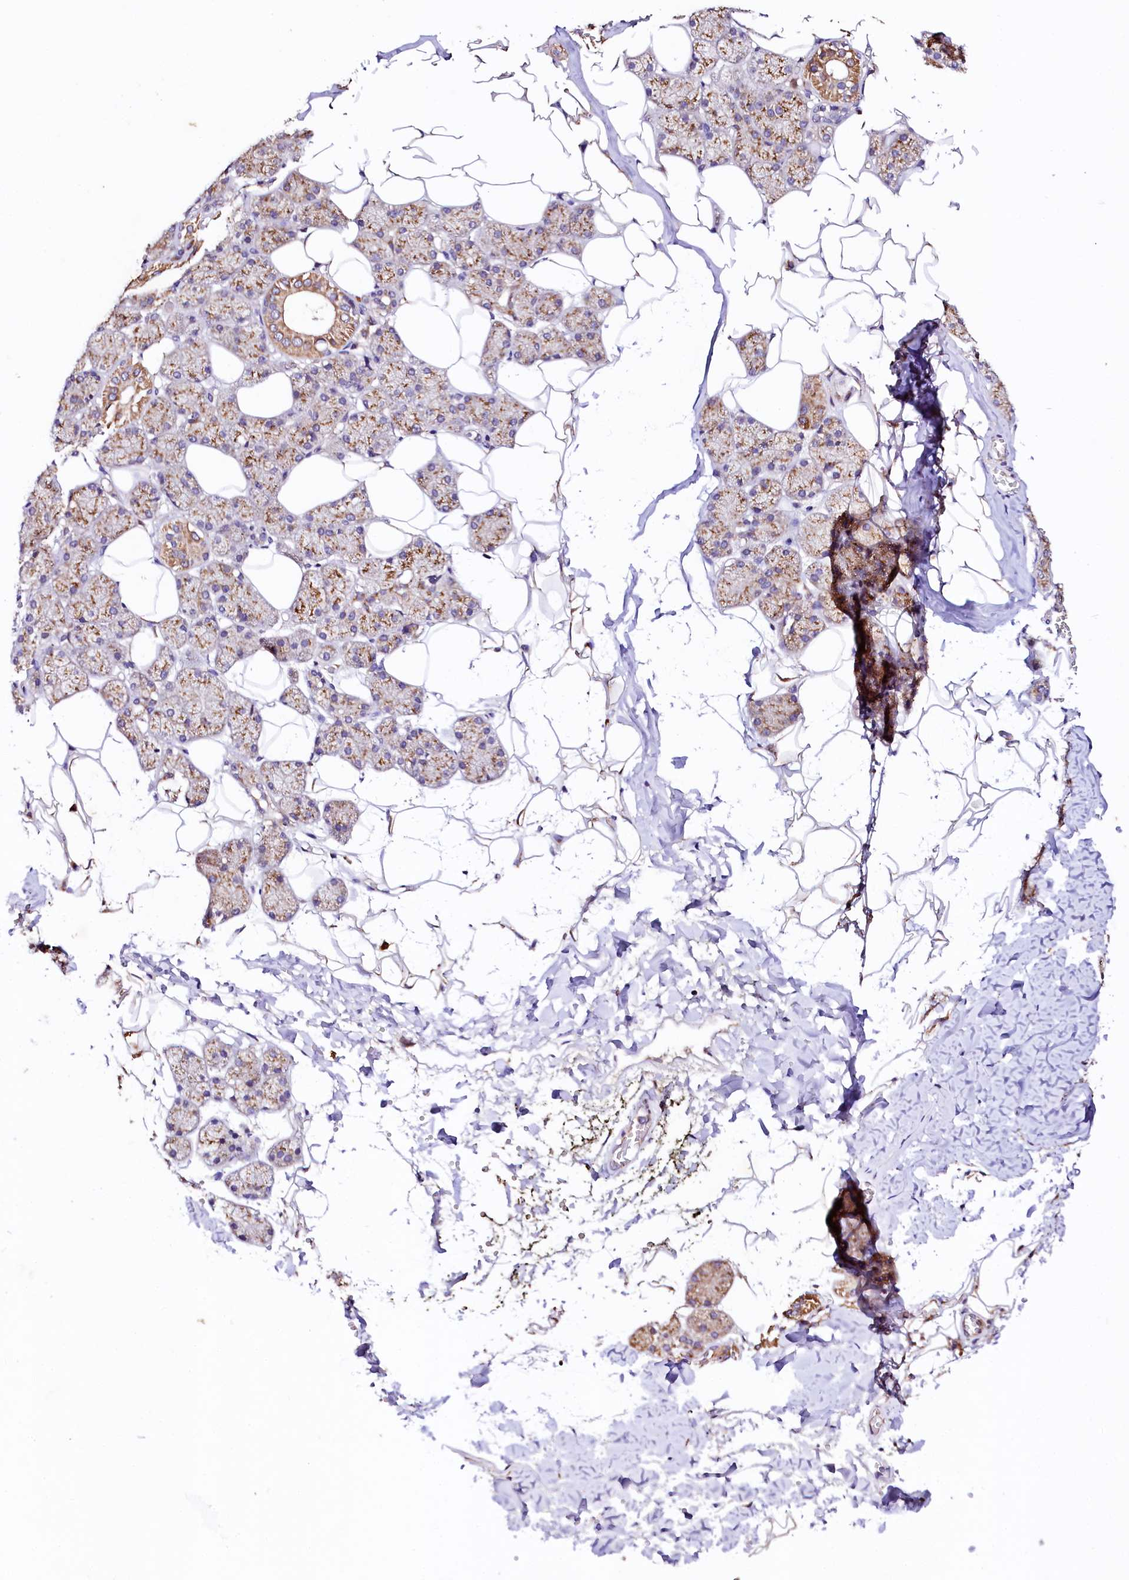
{"staining": {"intensity": "moderate", "quantity": ">75%", "location": "cytoplasmic/membranous"}, "tissue": "salivary gland", "cell_type": "Glandular cells", "image_type": "normal", "snomed": [{"axis": "morphology", "description": "Normal tissue, NOS"}, {"axis": "topography", "description": "Salivary gland"}], "caption": "Approximately >75% of glandular cells in normal salivary gland reveal moderate cytoplasmic/membranous protein staining as visualized by brown immunohistochemical staining.", "gene": "ST3GAL1", "patient": {"sex": "female", "age": 33}}